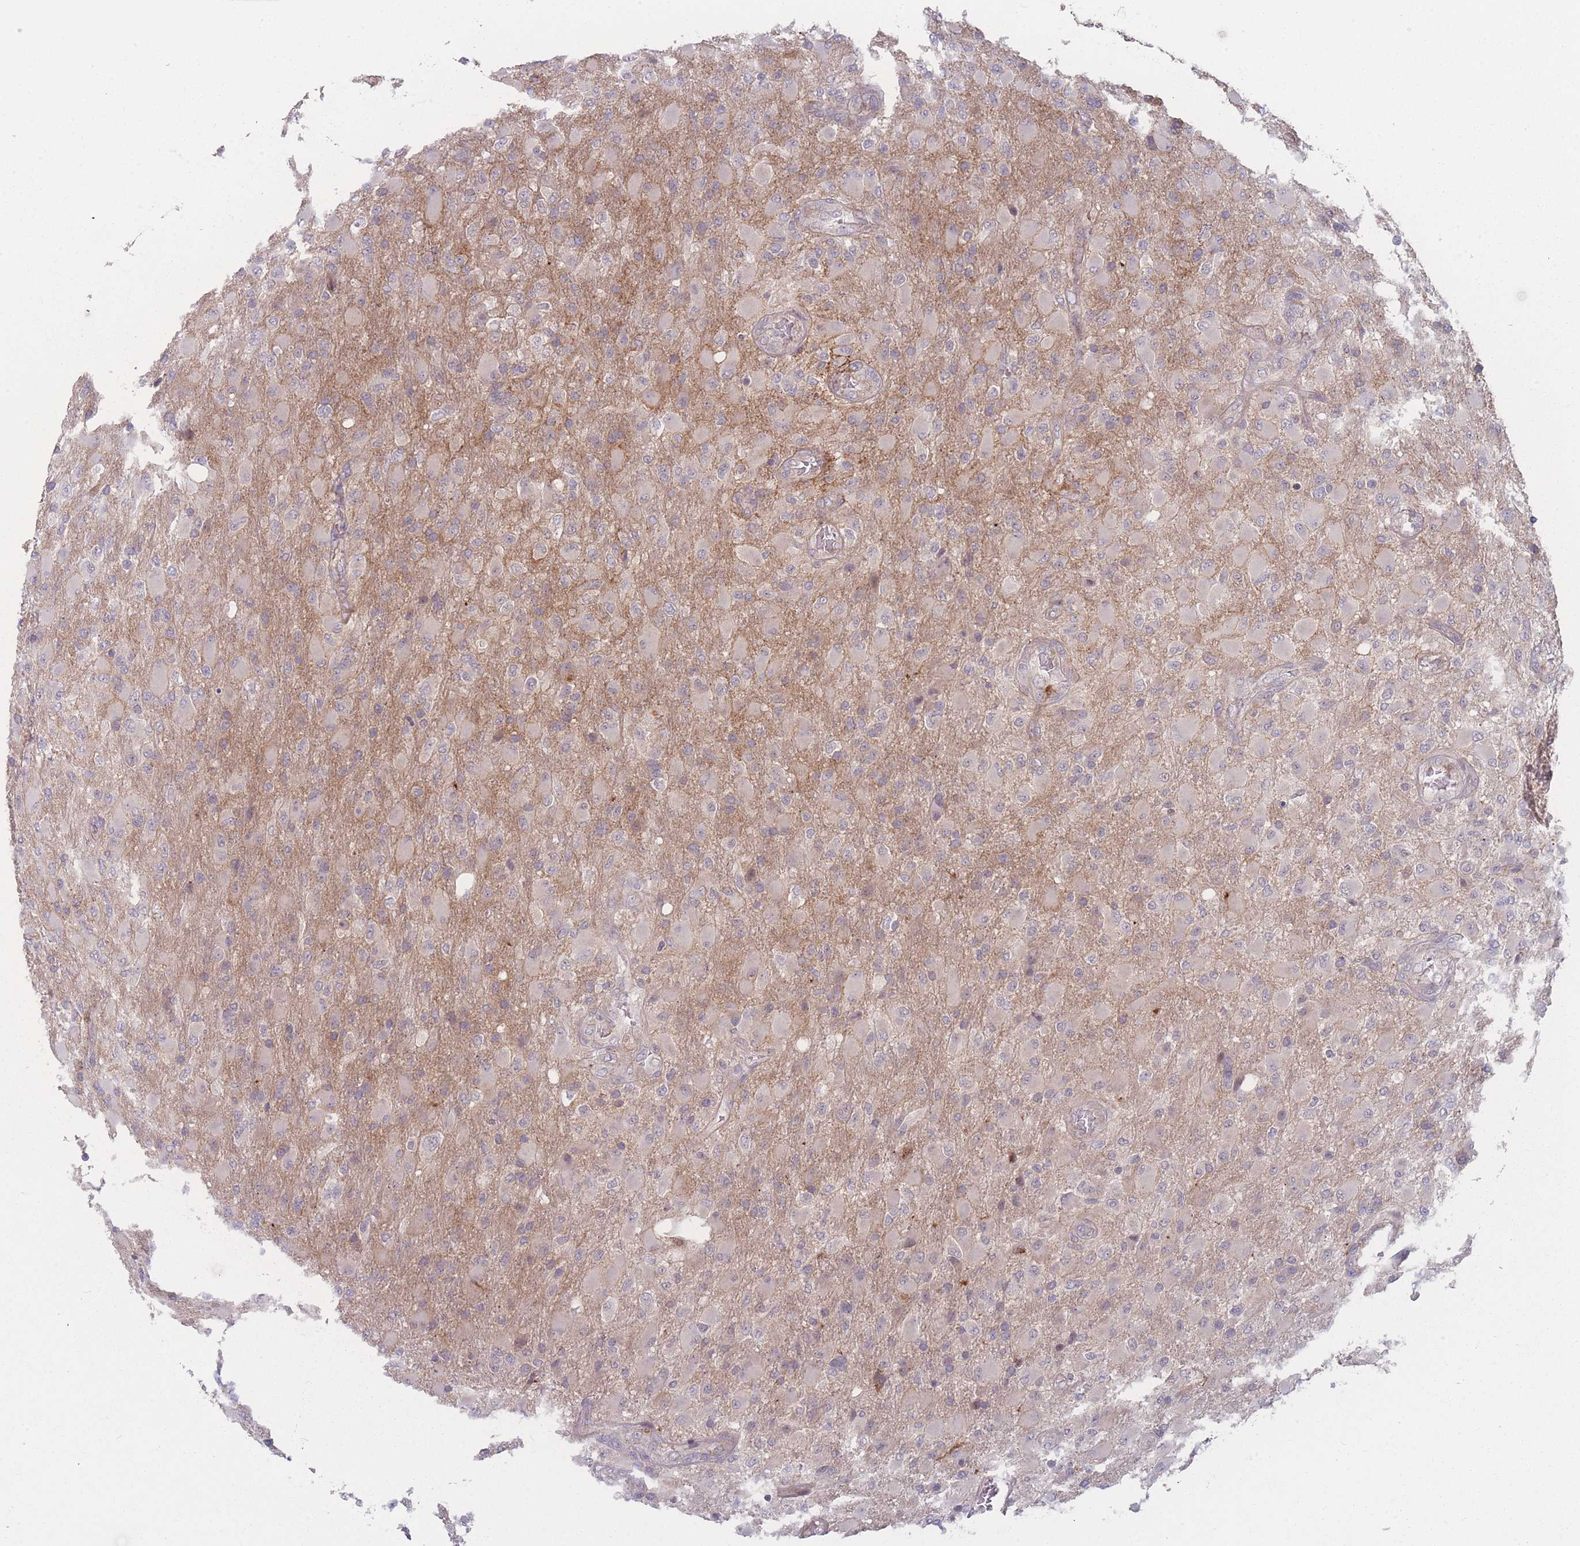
{"staining": {"intensity": "weak", "quantity": "<25%", "location": "nuclear"}, "tissue": "glioma", "cell_type": "Tumor cells", "image_type": "cancer", "snomed": [{"axis": "morphology", "description": "Glioma, malignant, Low grade"}, {"axis": "topography", "description": "Brain"}], "caption": "Protein analysis of glioma shows no significant expression in tumor cells.", "gene": "TMEM232", "patient": {"sex": "male", "age": 65}}